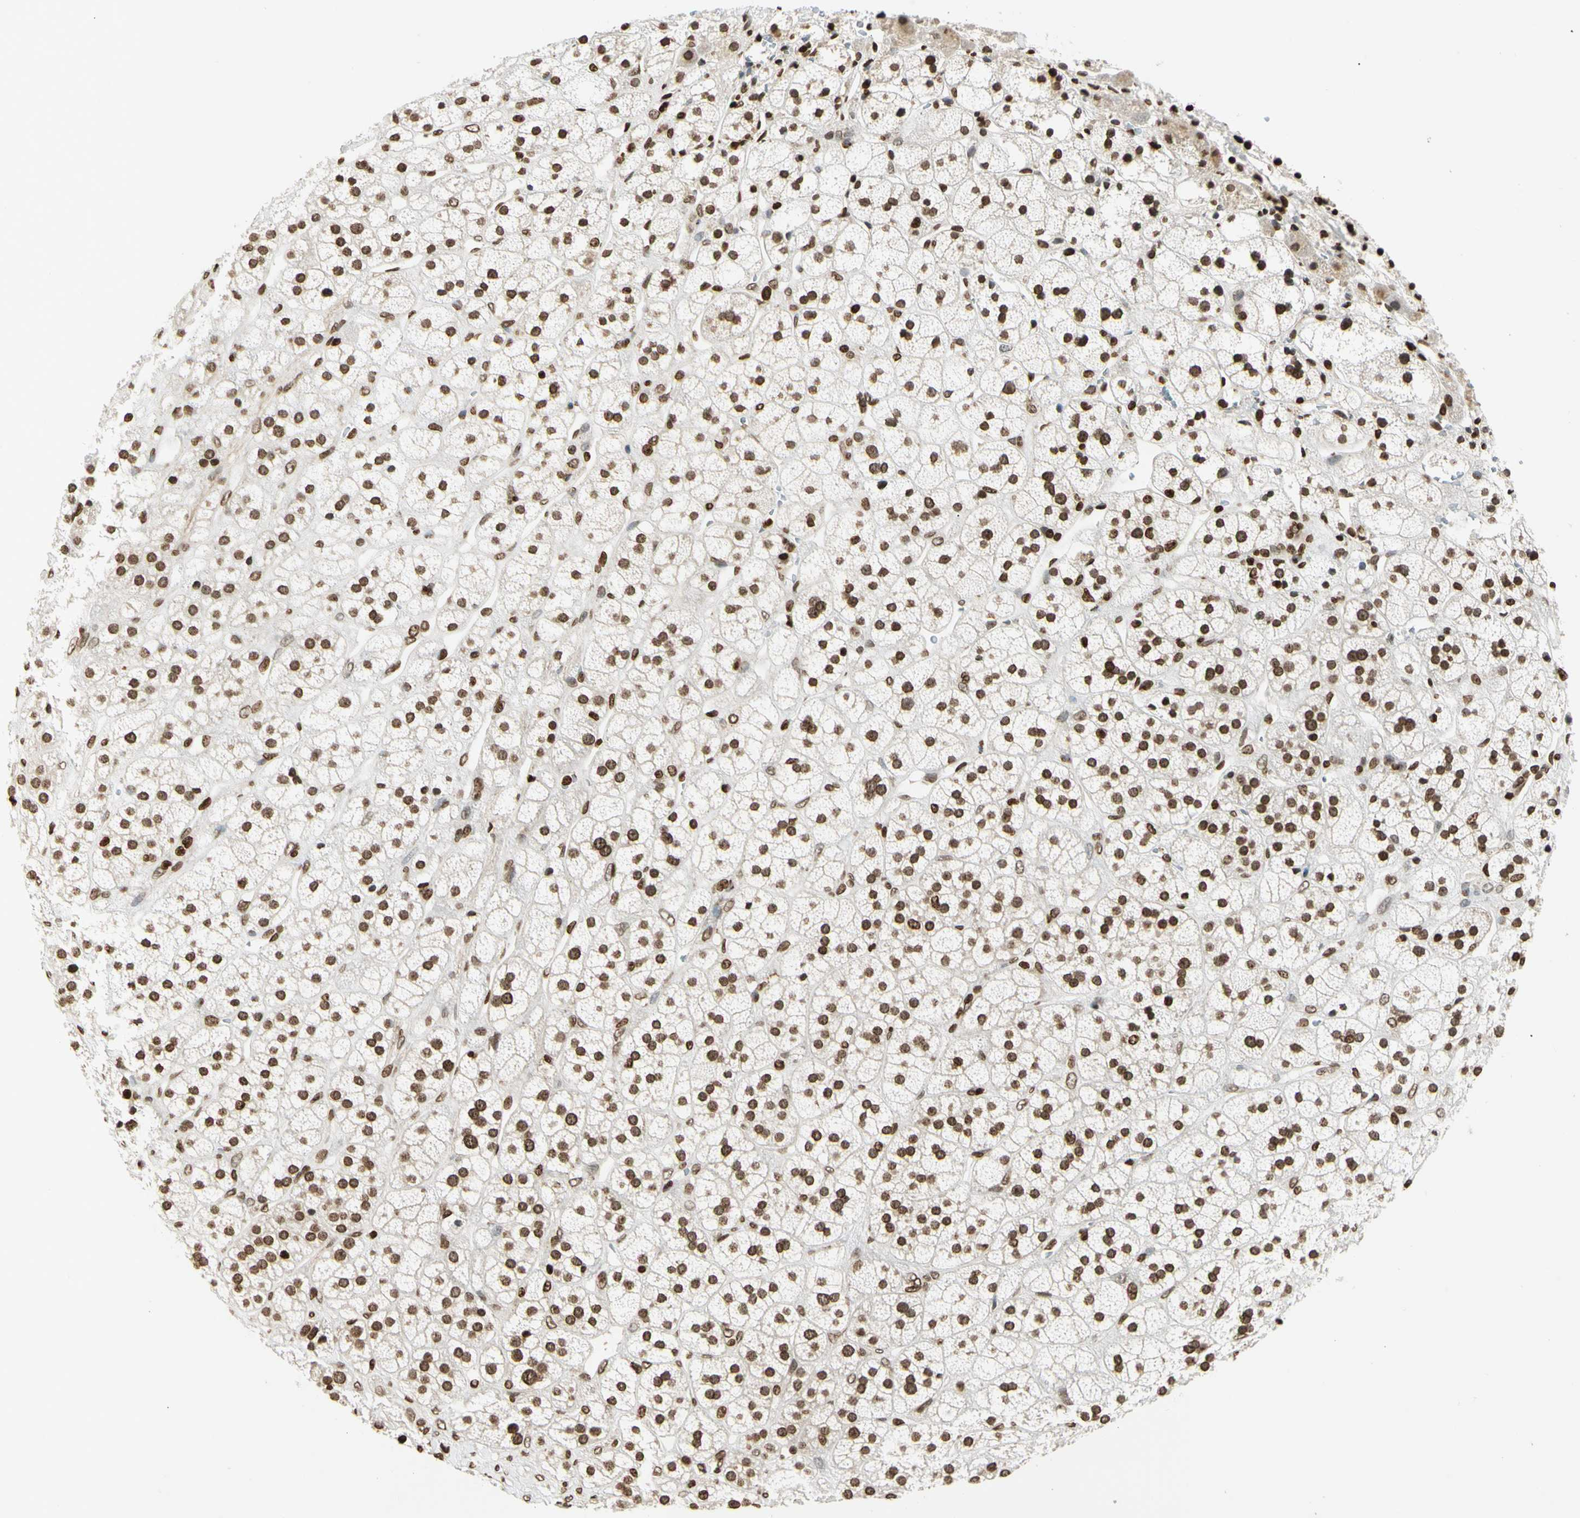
{"staining": {"intensity": "moderate", "quantity": ">75%", "location": "nuclear"}, "tissue": "adrenal gland", "cell_type": "Glandular cells", "image_type": "normal", "snomed": [{"axis": "morphology", "description": "Normal tissue, NOS"}, {"axis": "topography", "description": "Adrenal gland"}], "caption": "Brown immunohistochemical staining in unremarkable human adrenal gland displays moderate nuclear positivity in approximately >75% of glandular cells. The staining is performed using DAB brown chromogen to label protein expression. The nuclei are counter-stained blue using hematoxylin.", "gene": "RORA", "patient": {"sex": "male", "age": 56}}